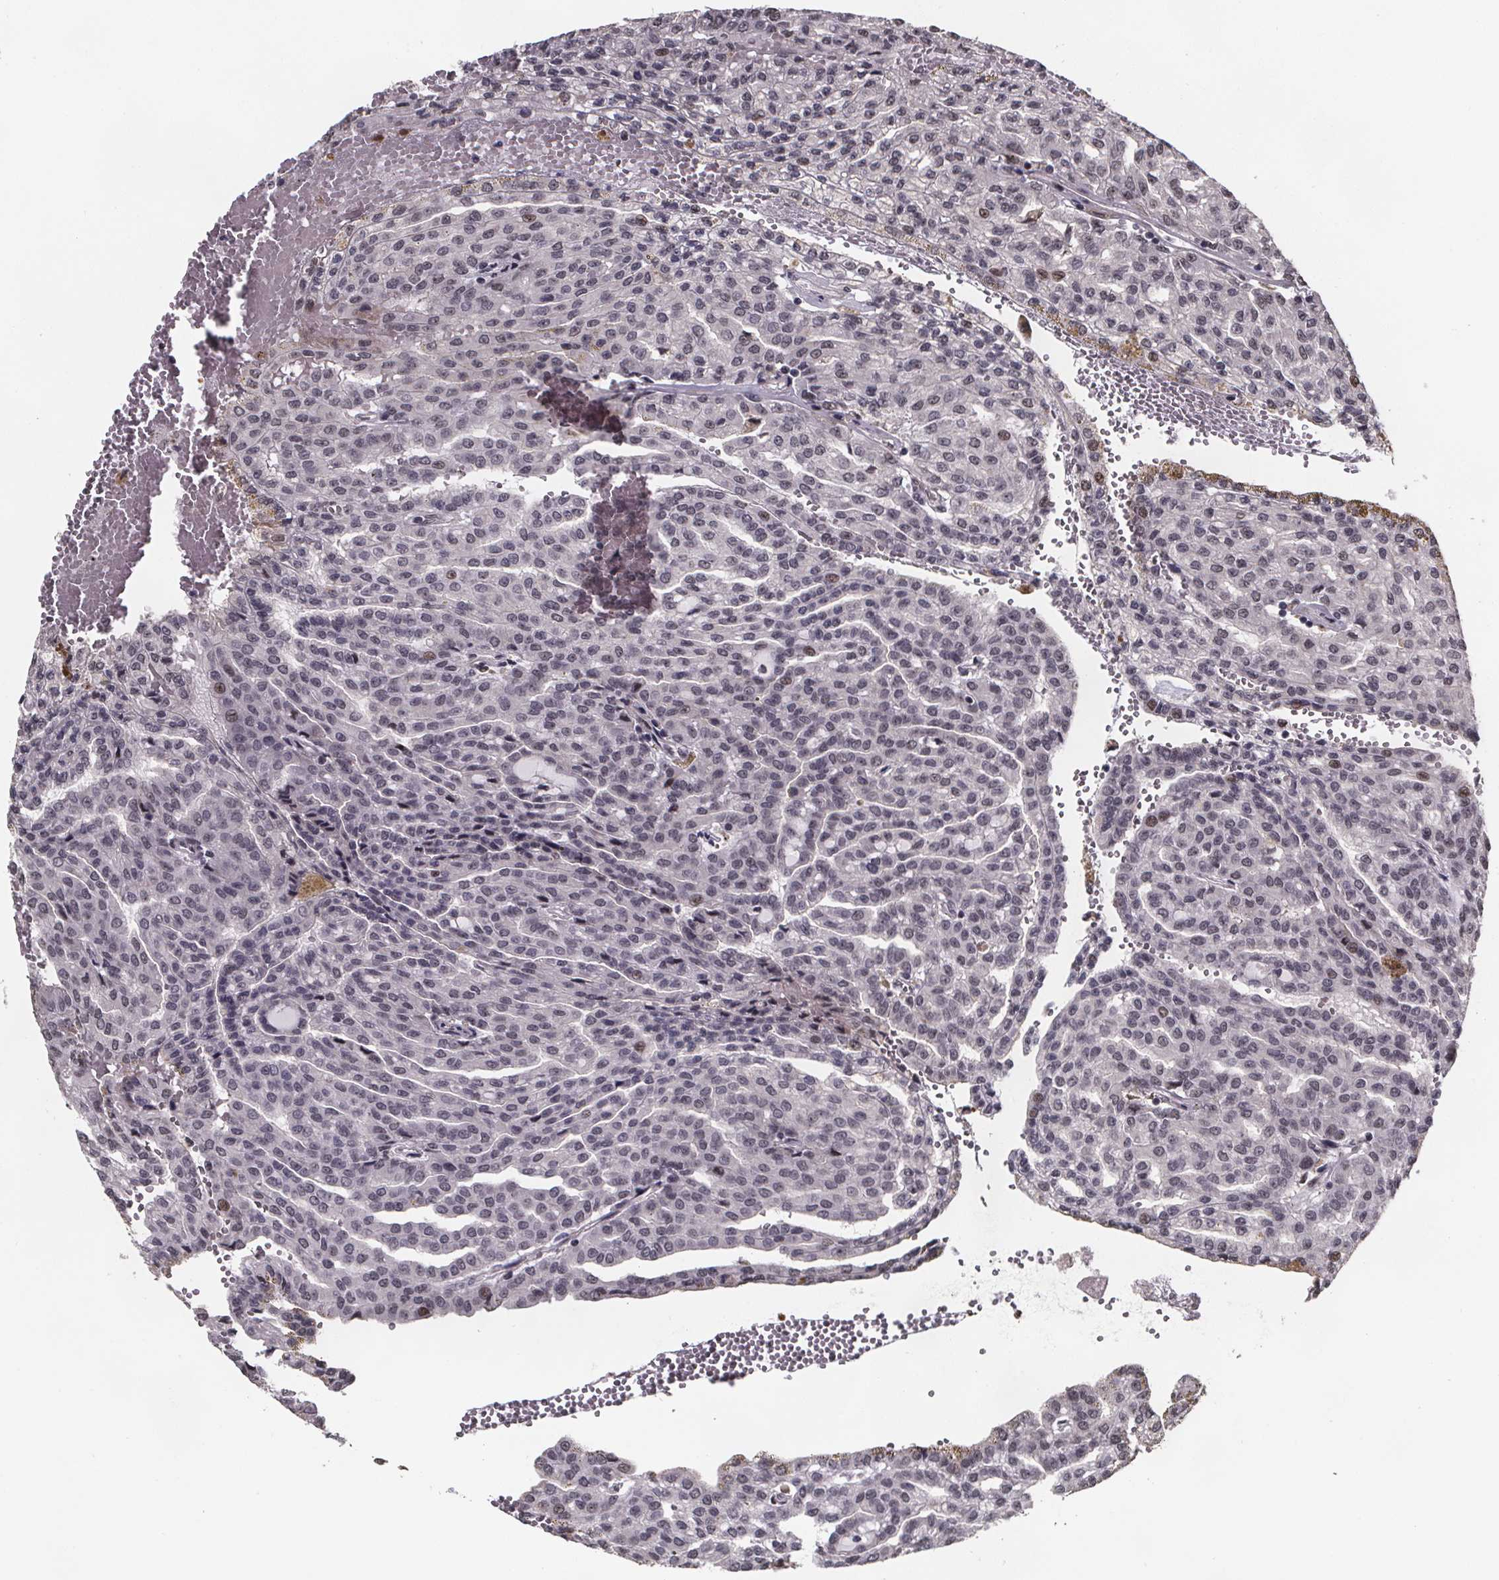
{"staining": {"intensity": "weak", "quantity": "<25%", "location": "nuclear"}, "tissue": "renal cancer", "cell_type": "Tumor cells", "image_type": "cancer", "snomed": [{"axis": "morphology", "description": "Adenocarcinoma, NOS"}, {"axis": "topography", "description": "Kidney"}], "caption": "Immunohistochemical staining of renal cancer (adenocarcinoma) shows no significant positivity in tumor cells.", "gene": "U2SURP", "patient": {"sex": "male", "age": 63}}